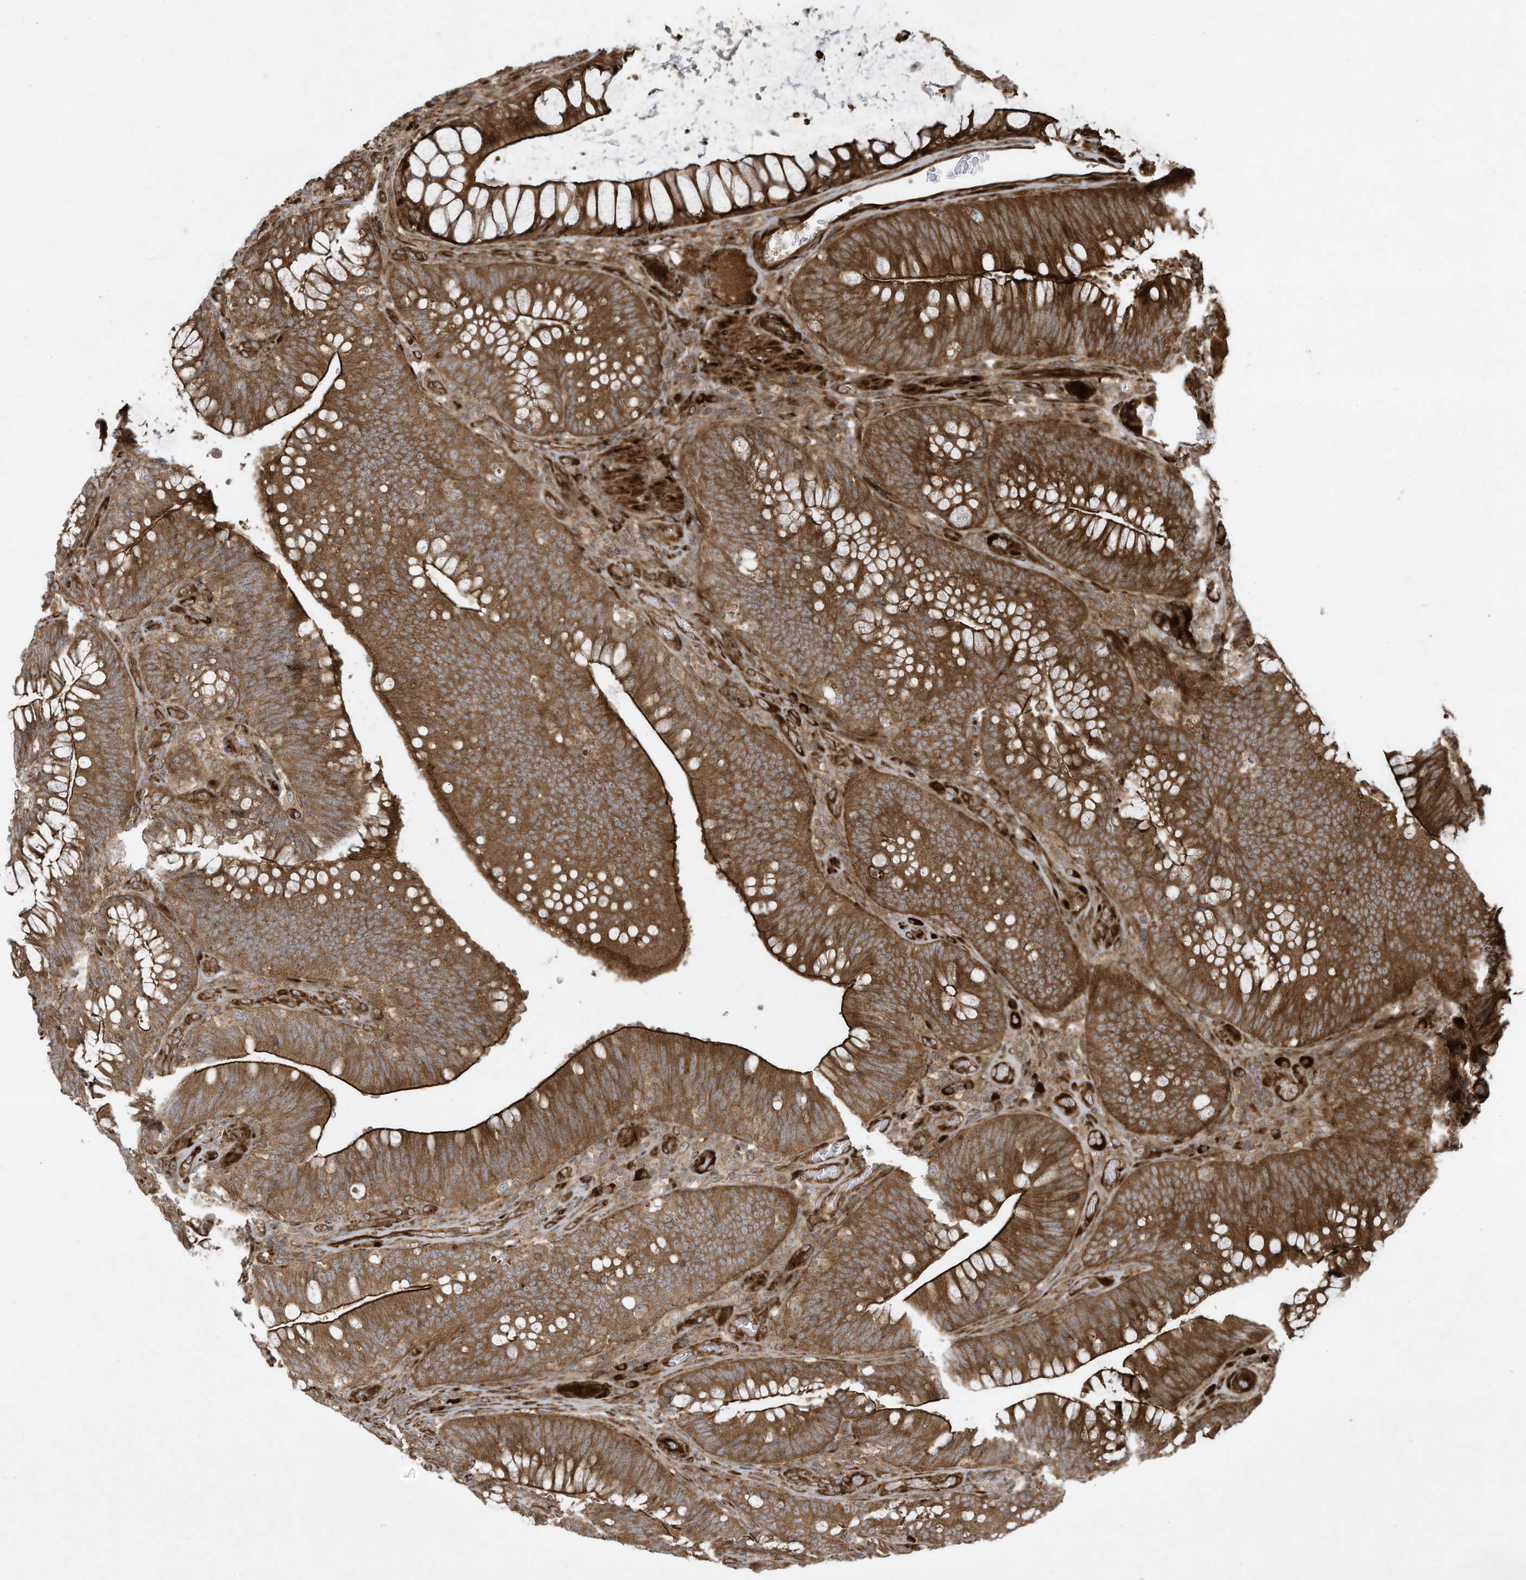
{"staining": {"intensity": "strong", "quantity": ">75%", "location": "cytoplasmic/membranous"}, "tissue": "colorectal cancer", "cell_type": "Tumor cells", "image_type": "cancer", "snomed": [{"axis": "morphology", "description": "Normal tissue, NOS"}, {"axis": "topography", "description": "Colon"}], "caption": "Immunohistochemical staining of human colorectal cancer demonstrates strong cytoplasmic/membranous protein expression in approximately >75% of tumor cells.", "gene": "DDIT4", "patient": {"sex": "female", "age": 82}}